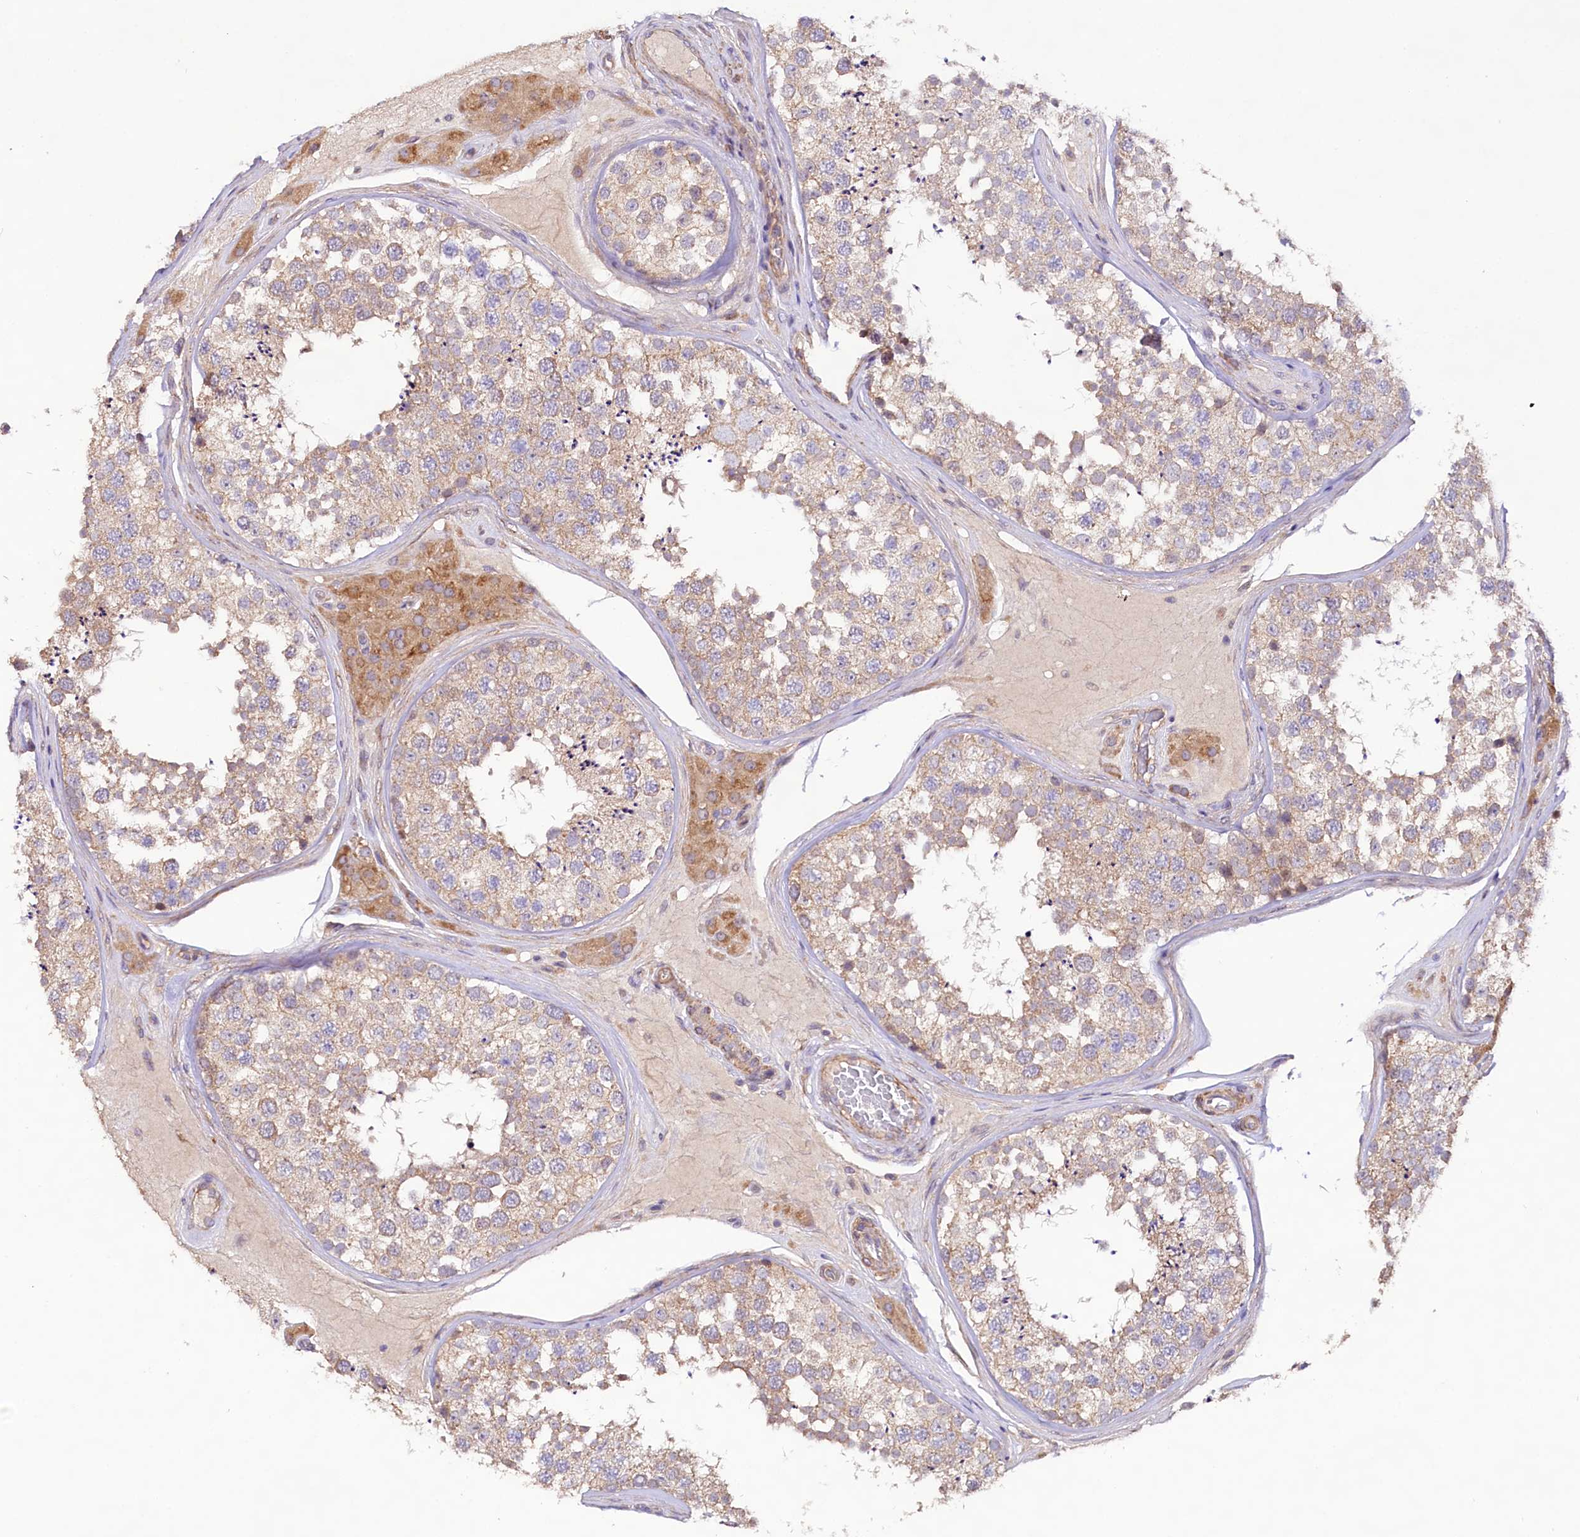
{"staining": {"intensity": "weak", "quantity": ">75%", "location": "cytoplasmic/membranous"}, "tissue": "testis", "cell_type": "Cells in seminiferous ducts", "image_type": "normal", "snomed": [{"axis": "morphology", "description": "Normal tissue, NOS"}, {"axis": "topography", "description": "Testis"}], "caption": "Immunohistochemical staining of normal human testis displays weak cytoplasmic/membranous protein positivity in approximately >75% of cells in seminiferous ducts.", "gene": "VPS11", "patient": {"sex": "male", "age": 46}}